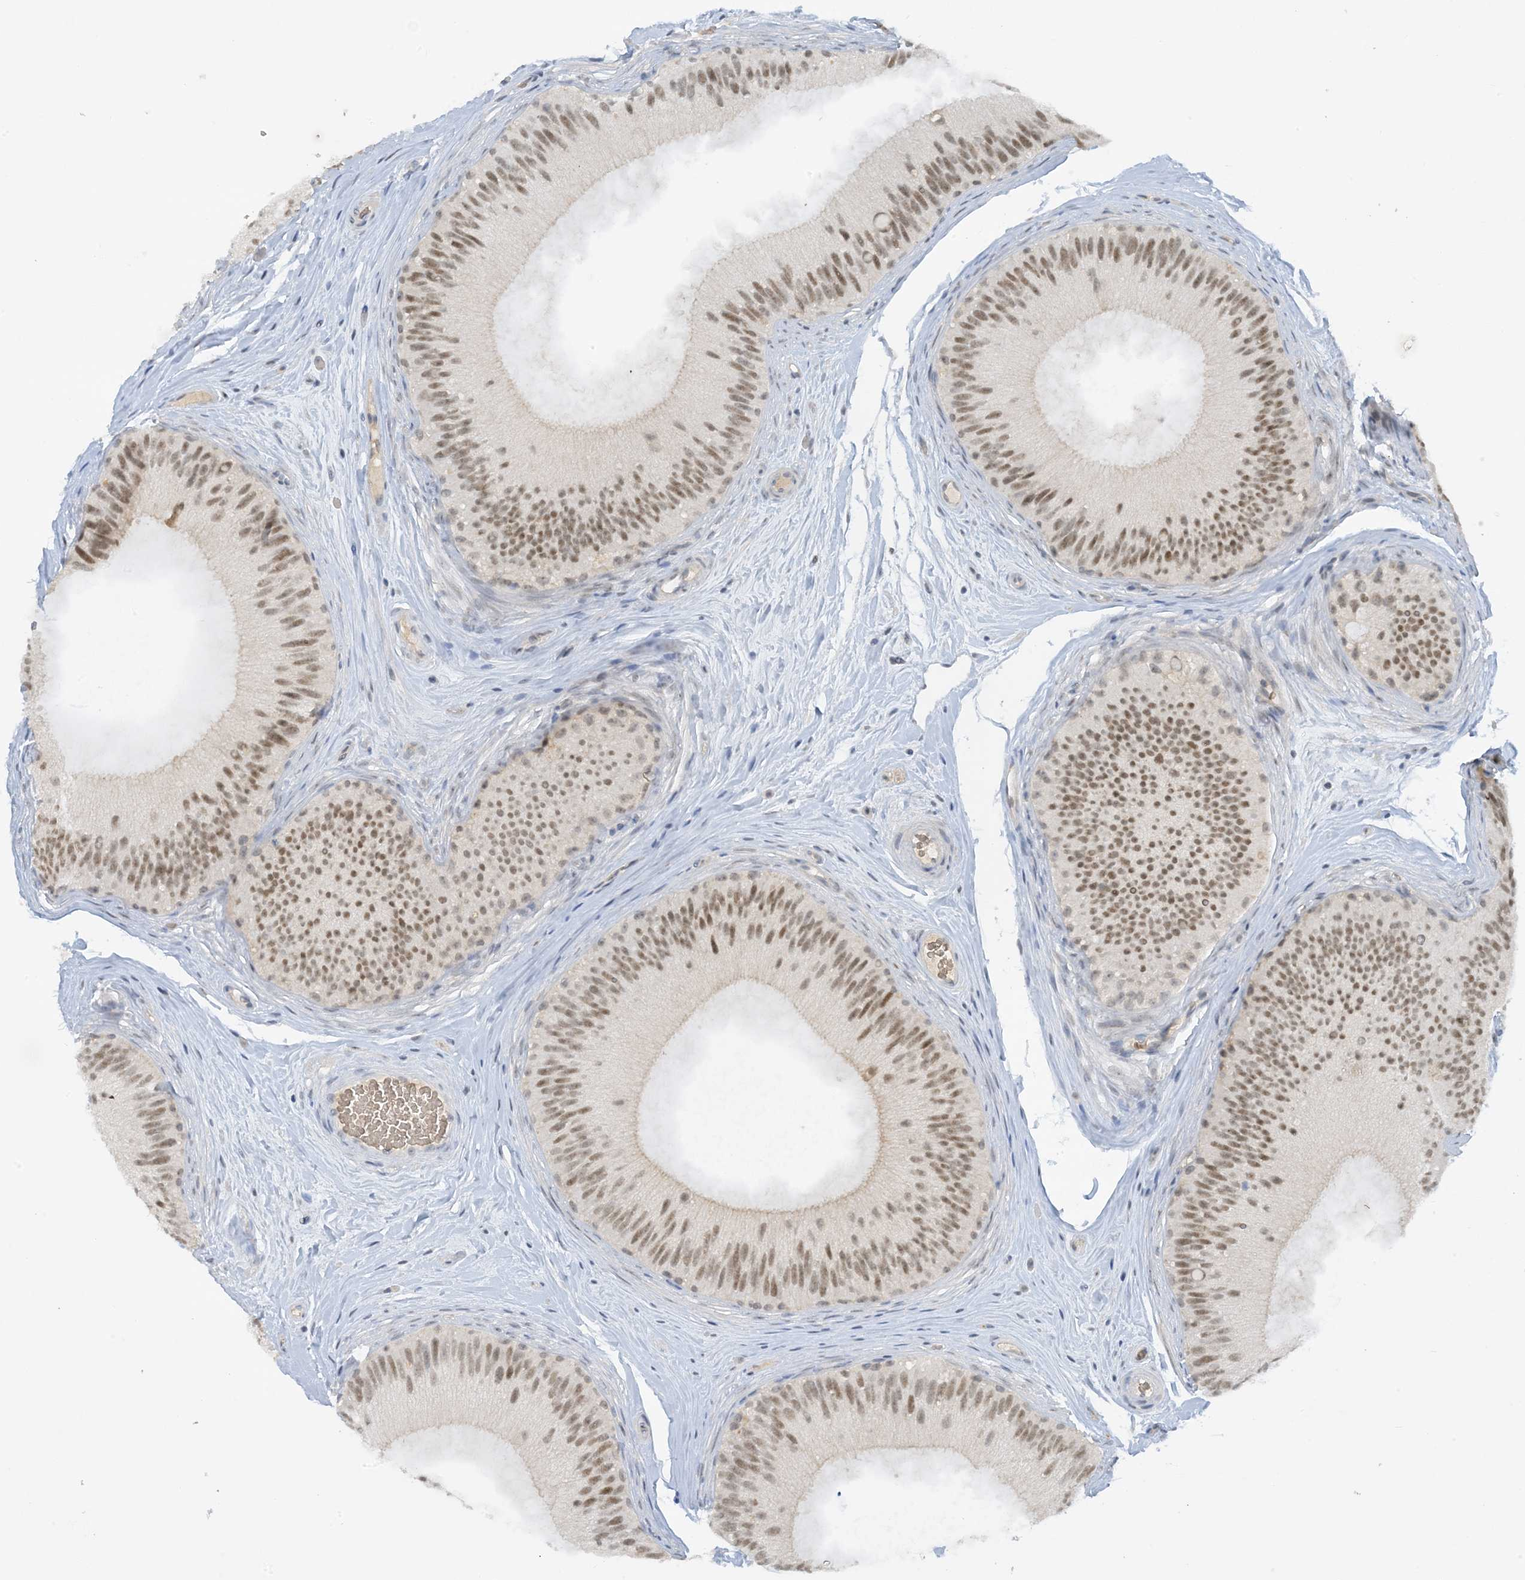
{"staining": {"intensity": "moderate", "quantity": "25%-75%", "location": "cytoplasmic/membranous,nuclear"}, "tissue": "epididymis", "cell_type": "Glandular cells", "image_type": "normal", "snomed": [{"axis": "morphology", "description": "Normal tissue, NOS"}, {"axis": "topography", "description": "Epididymis"}], "caption": "Moderate cytoplasmic/membranous,nuclear expression is seen in about 25%-75% of glandular cells in benign epididymis. The protein of interest is shown in brown color, while the nuclei are stained blue.", "gene": "UBE2E1", "patient": {"sex": "male", "age": 45}}